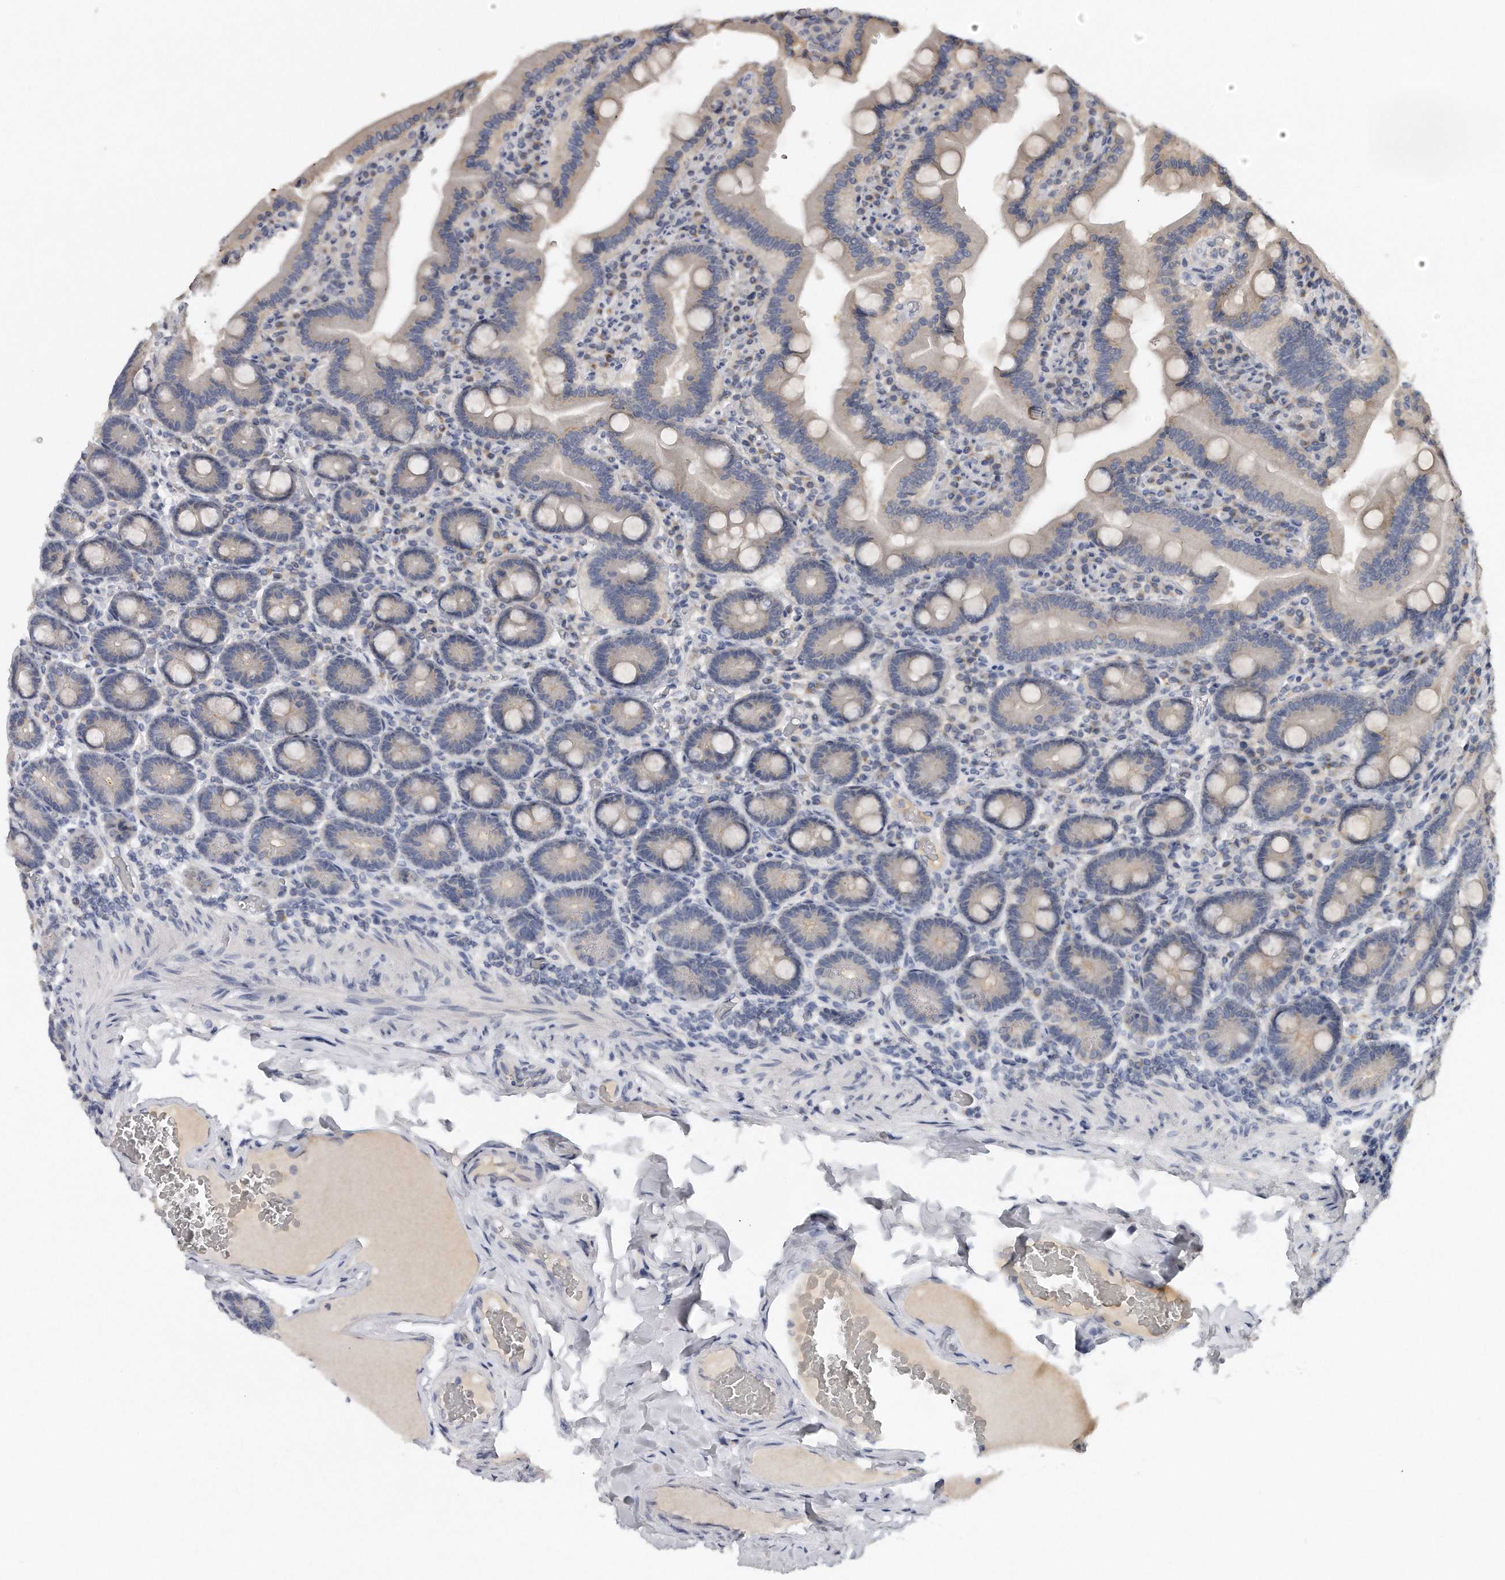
{"staining": {"intensity": "moderate", "quantity": "25%-75%", "location": "cytoplasmic/membranous"}, "tissue": "duodenum", "cell_type": "Glandular cells", "image_type": "normal", "snomed": [{"axis": "morphology", "description": "Normal tissue, NOS"}, {"axis": "topography", "description": "Duodenum"}], "caption": "Duodenum stained with IHC demonstrates moderate cytoplasmic/membranous expression in about 25%-75% of glandular cells.", "gene": "TRAPPC14", "patient": {"sex": "female", "age": 62}}